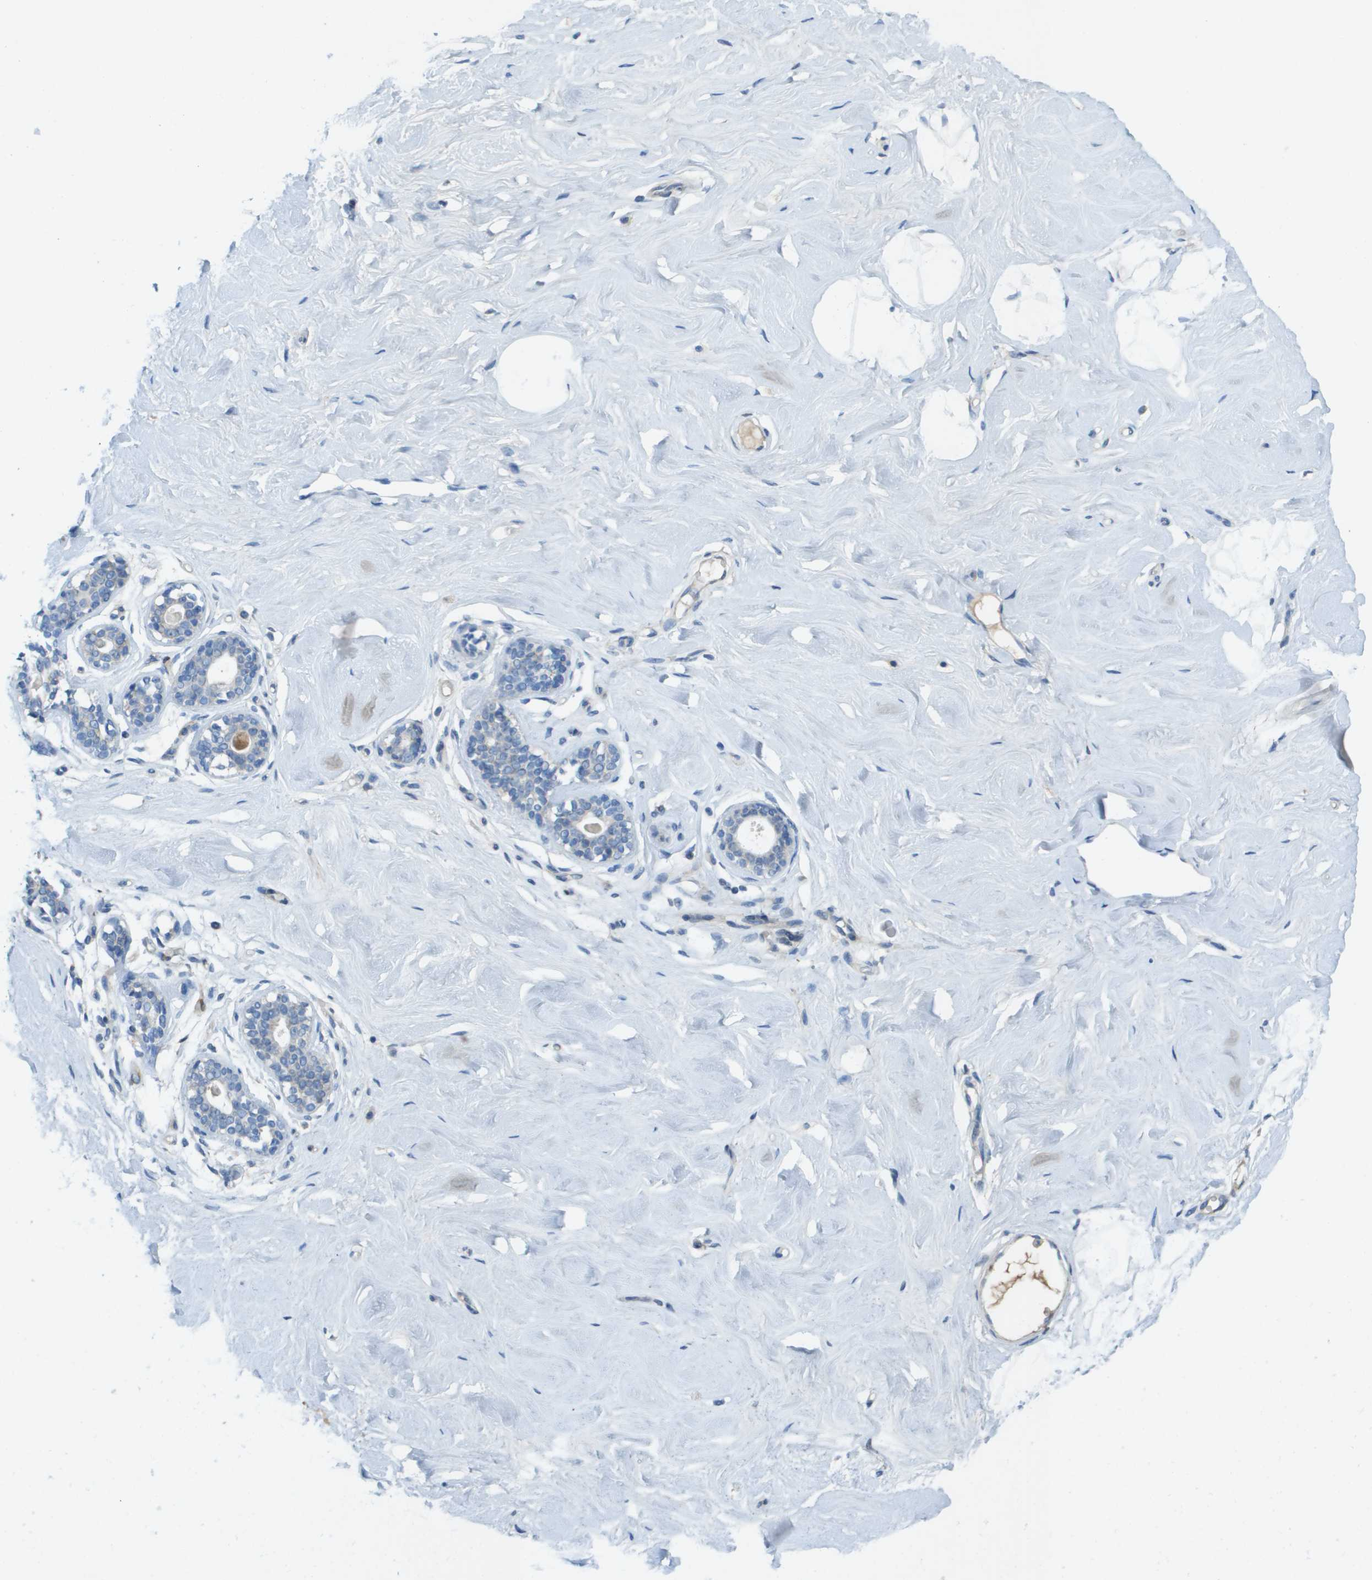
{"staining": {"intensity": "negative", "quantity": "none", "location": "none"}, "tissue": "breast", "cell_type": "Adipocytes", "image_type": "normal", "snomed": [{"axis": "morphology", "description": "Normal tissue, NOS"}, {"axis": "topography", "description": "Breast"}], "caption": "IHC of benign breast displays no positivity in adipocytes. (Stains: DAB immunohistochemistry with hematoxylin counter stain, Microscopy: brightfield microscopy at high magnification).", "gene": "CYGB", "patient": {"sex": "female", "age": 23}}